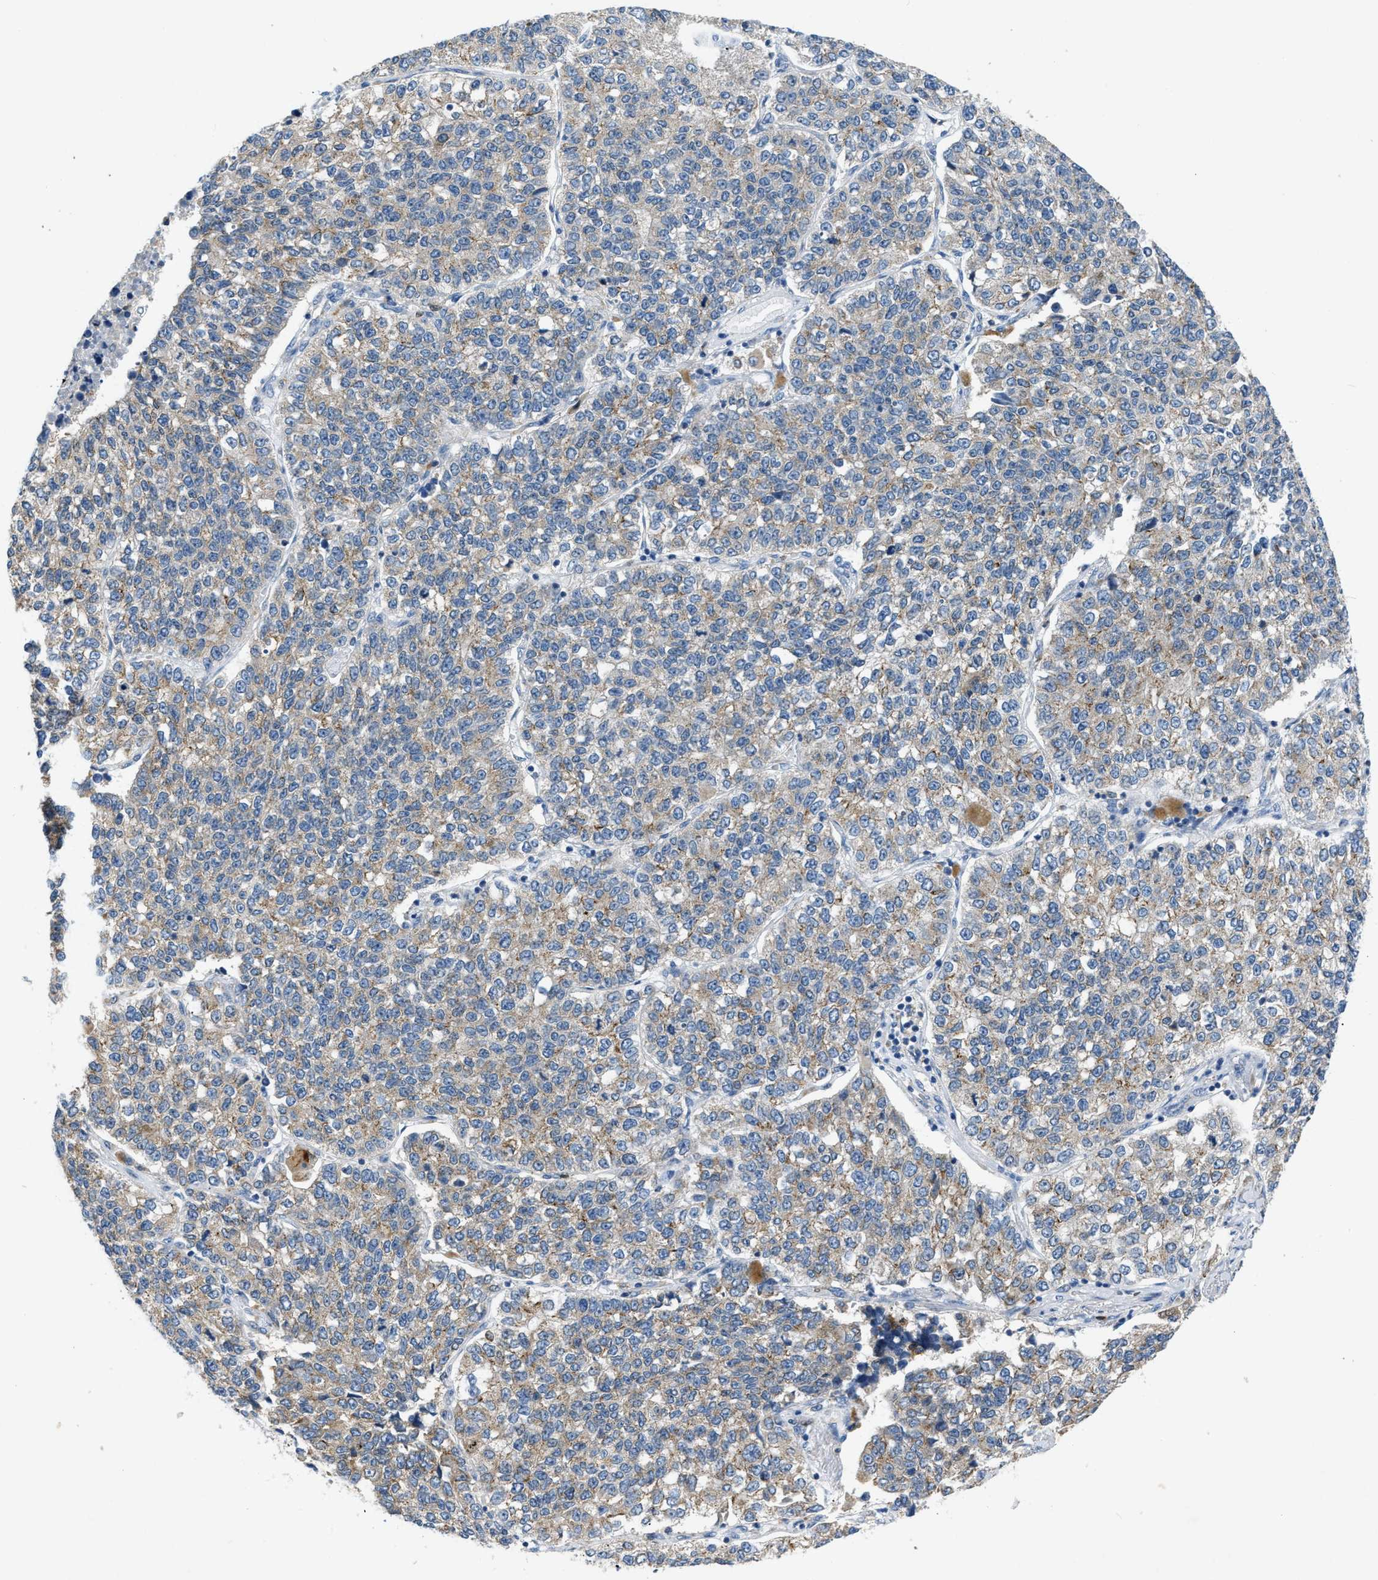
{"staining": {"intensity": "weak", "quantity": ">75%", "location": "cytoplasmic/membranous"}, "tissue": "lung cancer", "cell_type": "Tumor cells", "image_type": "cancer", "snomed": [{"axis": "morphology", "description": "Adenocarcinoma, NOS"}, {"axis": "topography", "description": "Lung"}], "caption": "A low amount of weak cytoplasmic/membranous staining is present in about >75% of tumor cells in lung cancer tissue. (Stains: DAB (3,3'-diaminobenzidine) in brown, nuclei in blue, Microscopy: brightfield microscopy at high magnification).", "gene": "TOMM34", "patient": {"sex": "male", "age": 49}}